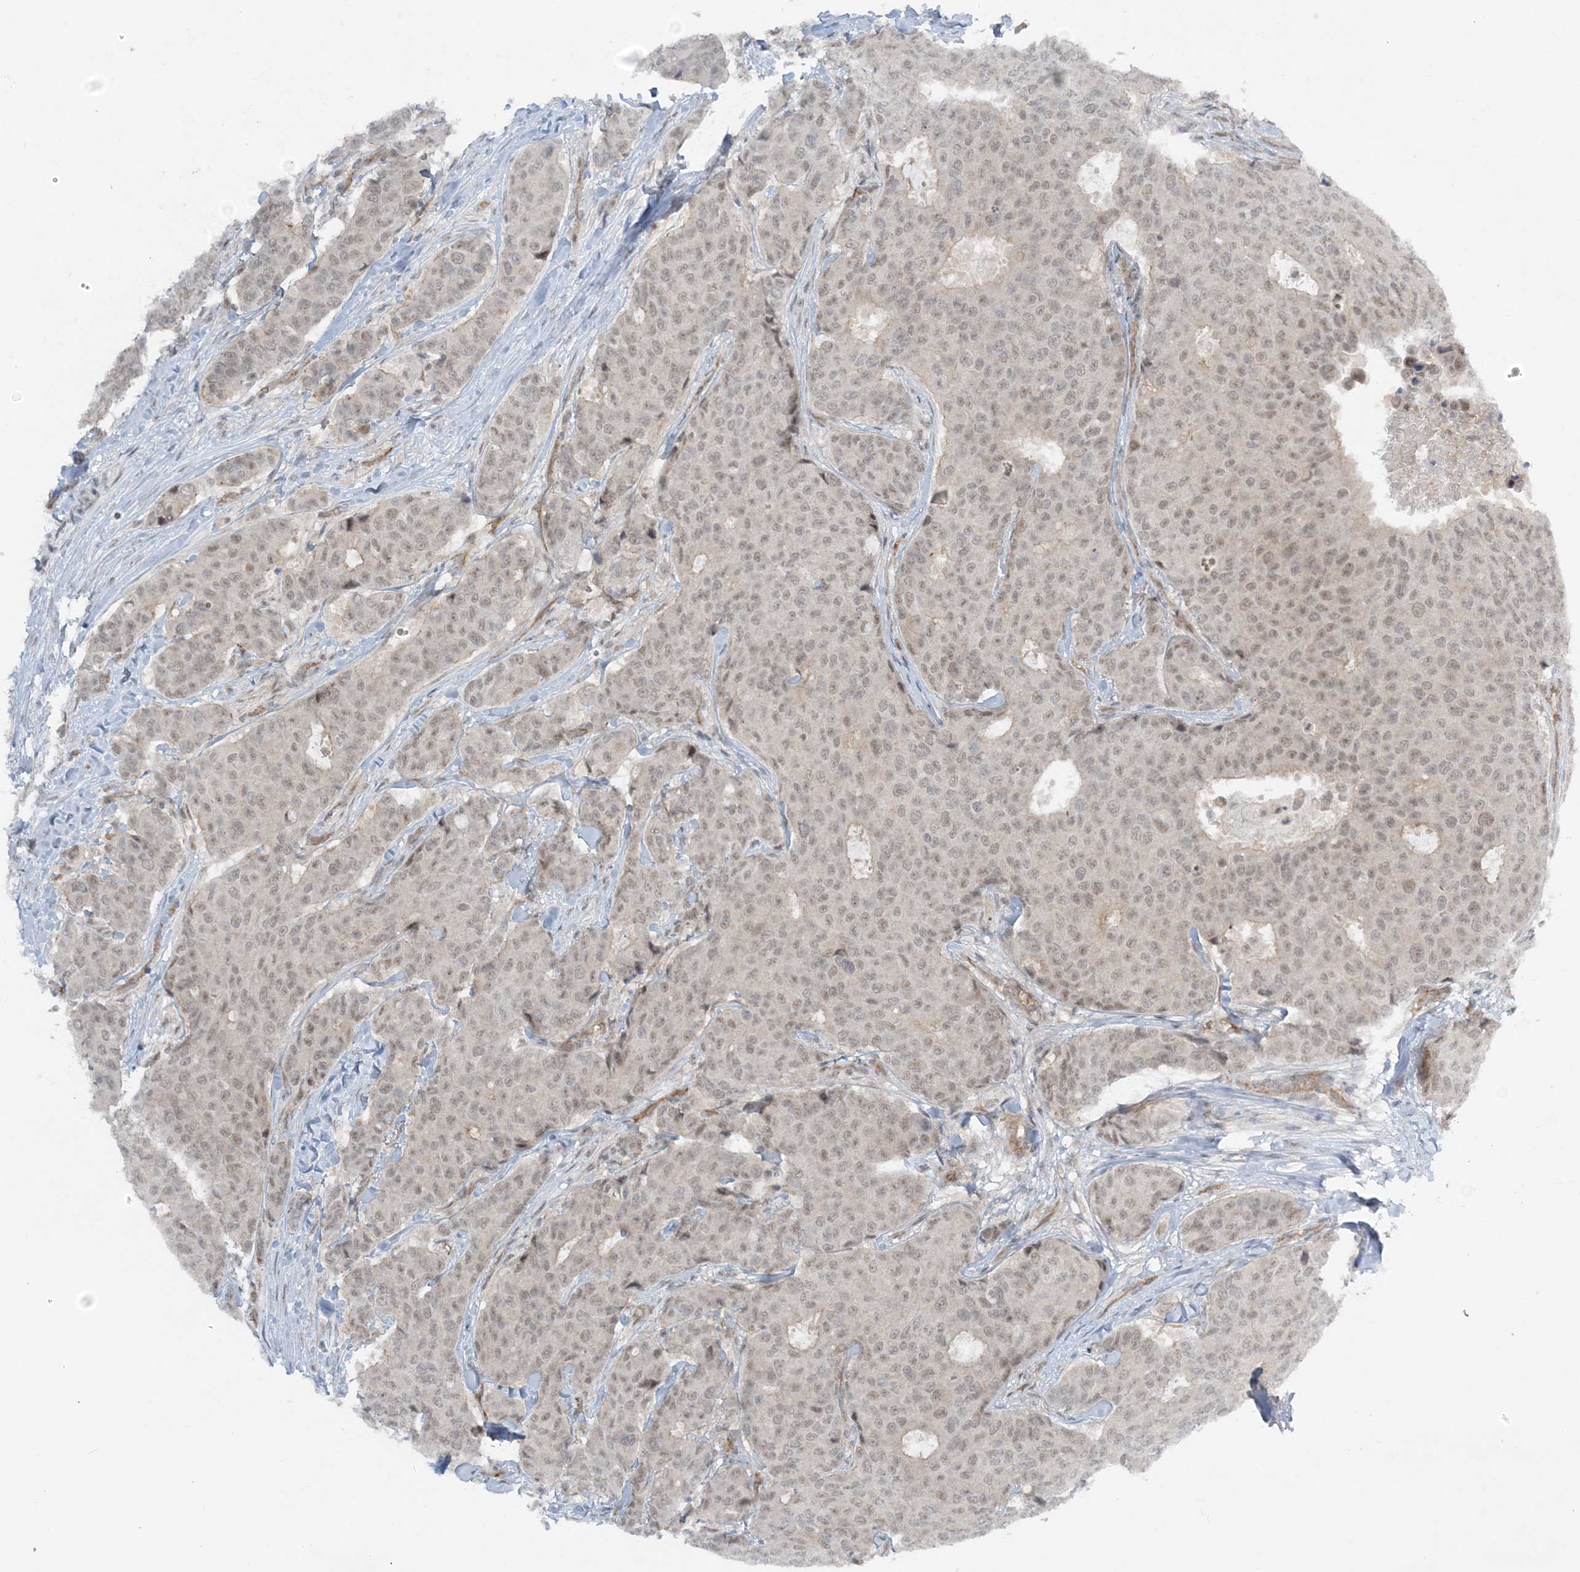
{"staining": {"intensity": "weak", "quantity": "25%-75%", "location": "nuclear"}, "tissue": "breast cancer", "cell_type": "Tumor cells", "image_type": "cancer", "snomed": [{"axis": "morphology", "description": "Duct carcinoma"}, {"axis": "topography", "description": "Breast"}], "caption": "A photomicrograph of breast infiltrating ductal carcinoma stained for a protein exhibits weak nuclear brown staining in tumor cells. (DAB = brown stain, brightfield microscopy at high magnification).", "gene": "ATP11A", "patient": {"sex": "female", "age": 75}}